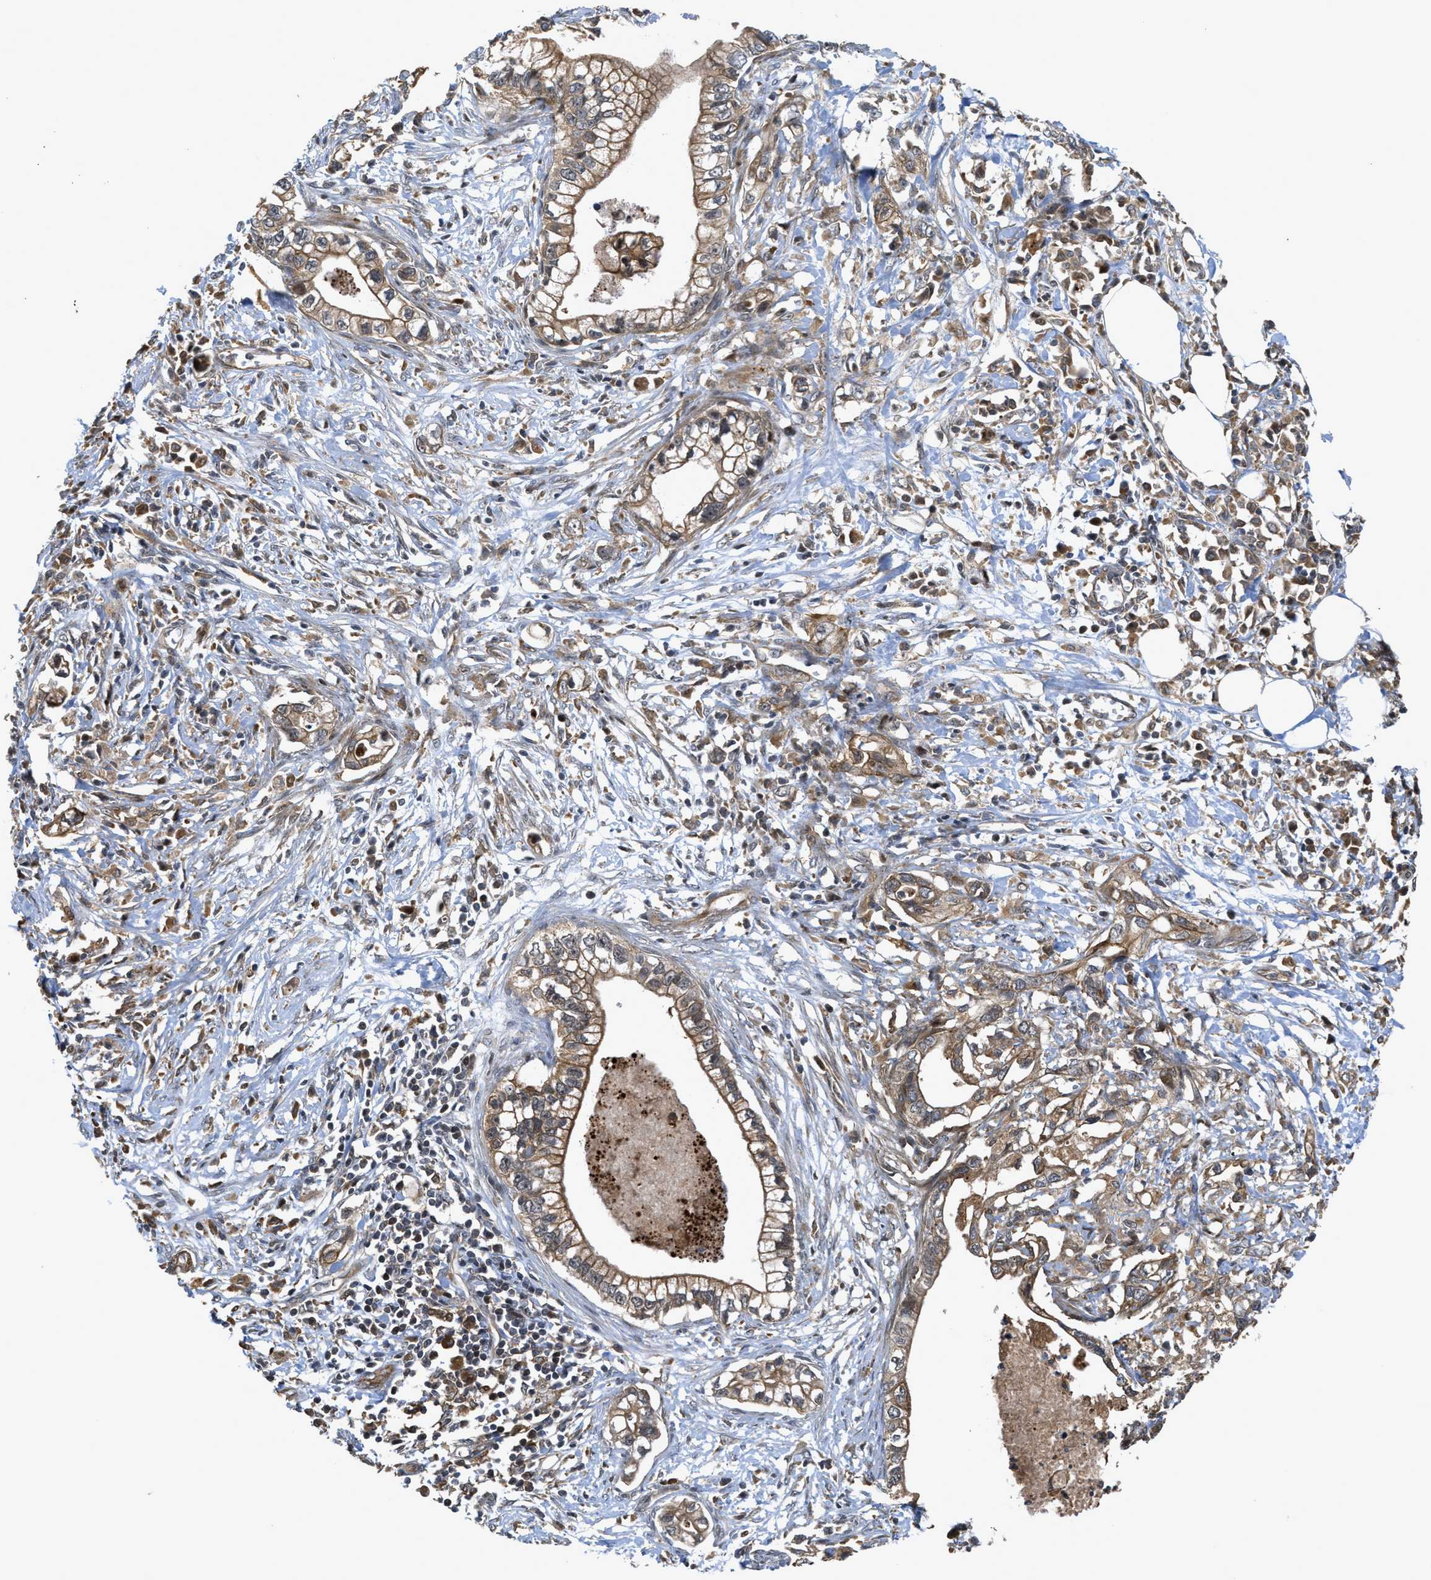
{"staining": {"intensity": "moderate", "quantity": ">75%", "location": "cytoplasmic/membranous"}, "tissue": "pancreatic cancer", "cell_type": "Tumor cells", "image_type": "cancer", "snomed": [{"axis": "morphology", "description": "Adenocarcinoma, NOS"}, {"axis": "topography", "description": "Pancreas"}], "caption": "This is a micrograph of IHC staining of pancreatic cancer, which shows moderate positivity in the cytoplasmic/membranous of tumor cells.", "gene": "DNAJC28", "patient": {"sex": "male", "age": 56}}